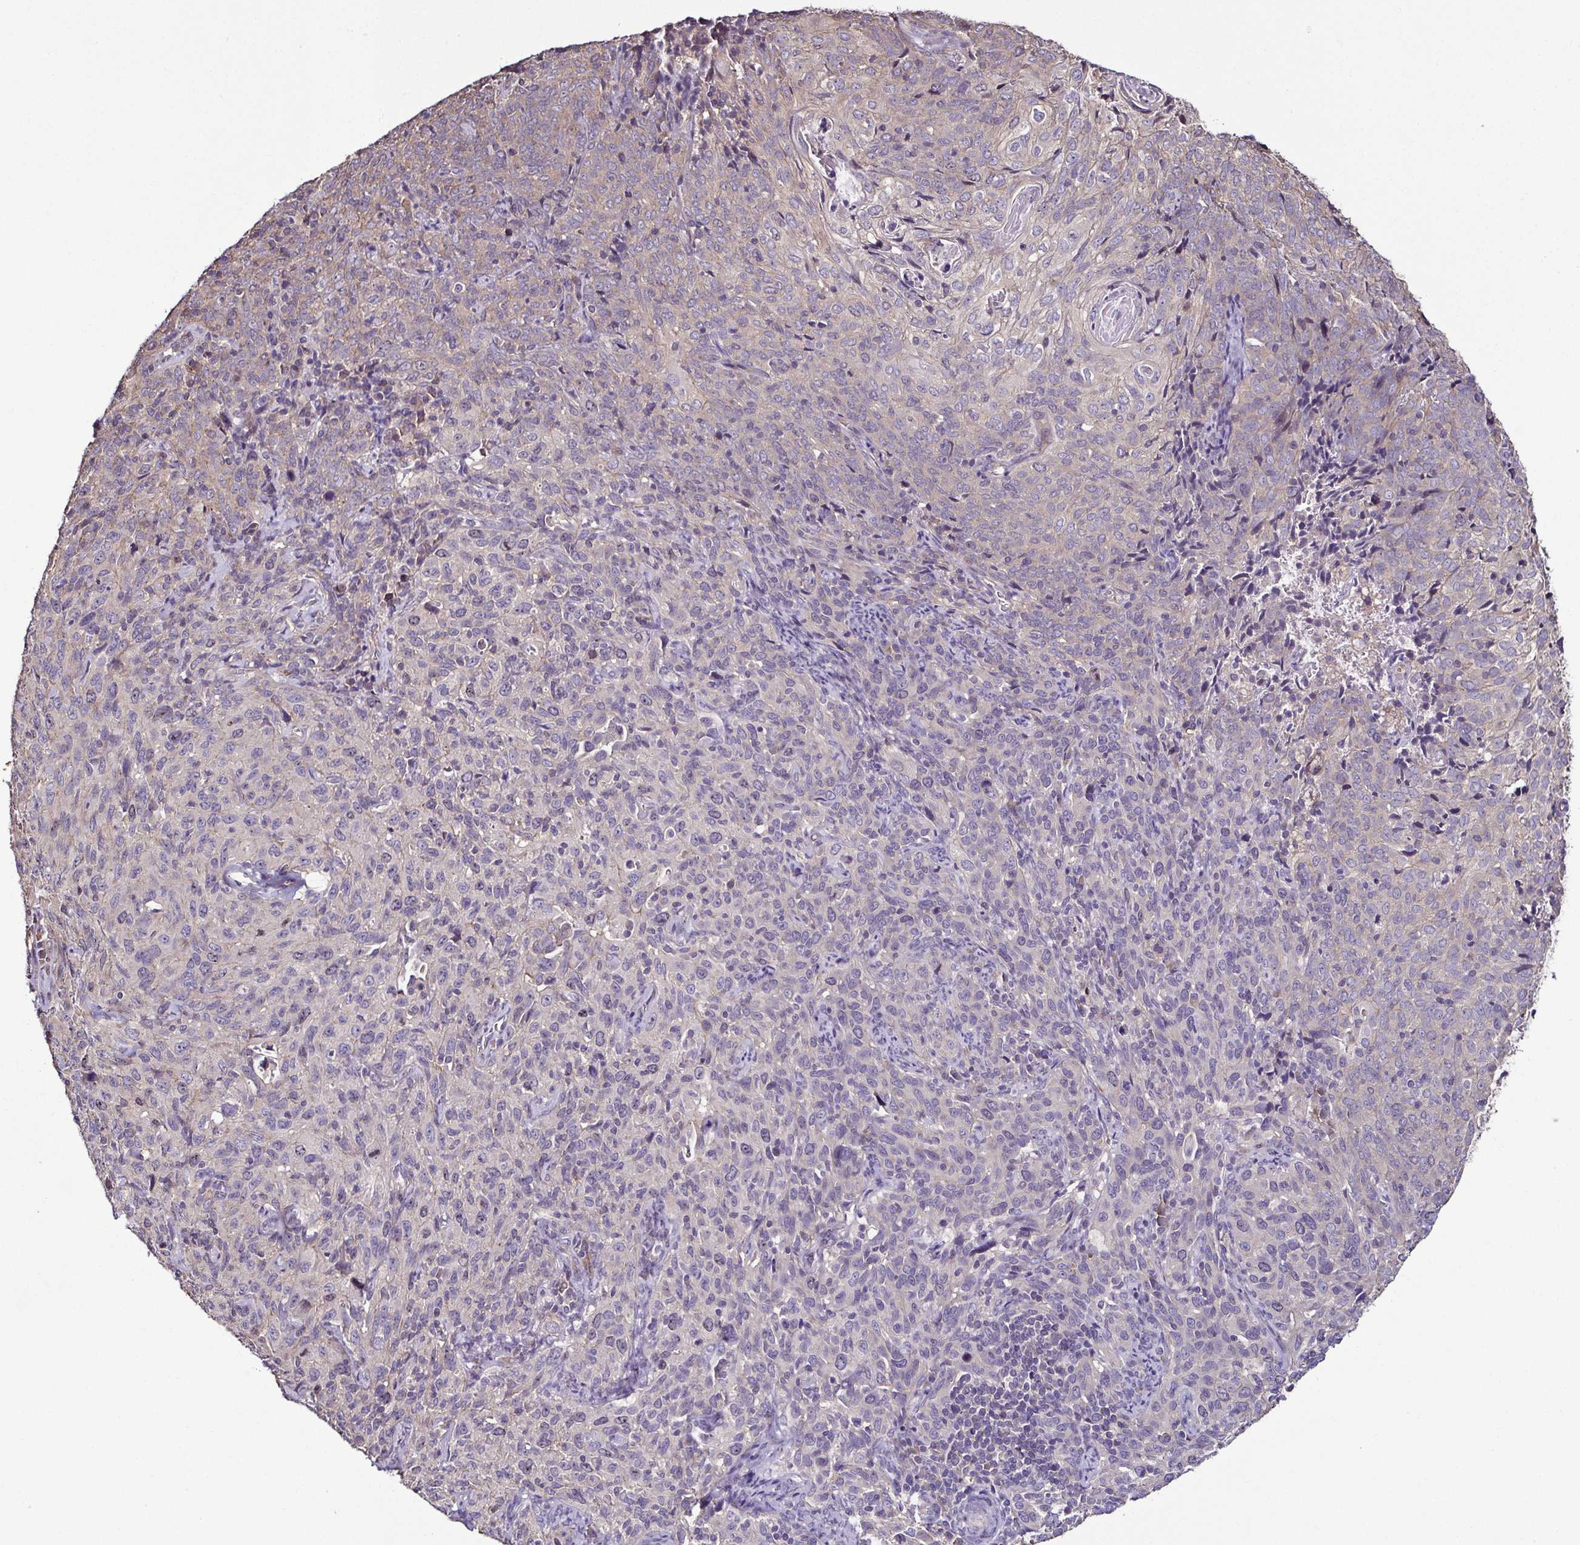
{"staining": {"intensity": "negative", "quantity": "none", "location": "none"}, "tissue": "cervical cancer", "cell_type": "Tumor cells", "image_type": "cancer", "snomed": [{"axis": "morphology", "description": "Squamous cell carcinoma, NOS"}, {"axis": "topography", "description": "Cervix"}], "caption": "DAB immunohistochemical staining of cervical squamous cell carcinoma shows no significant expression in tumor cells.", "gene": "LMOD2", "patient": {"sex": "female", "age": 51}}